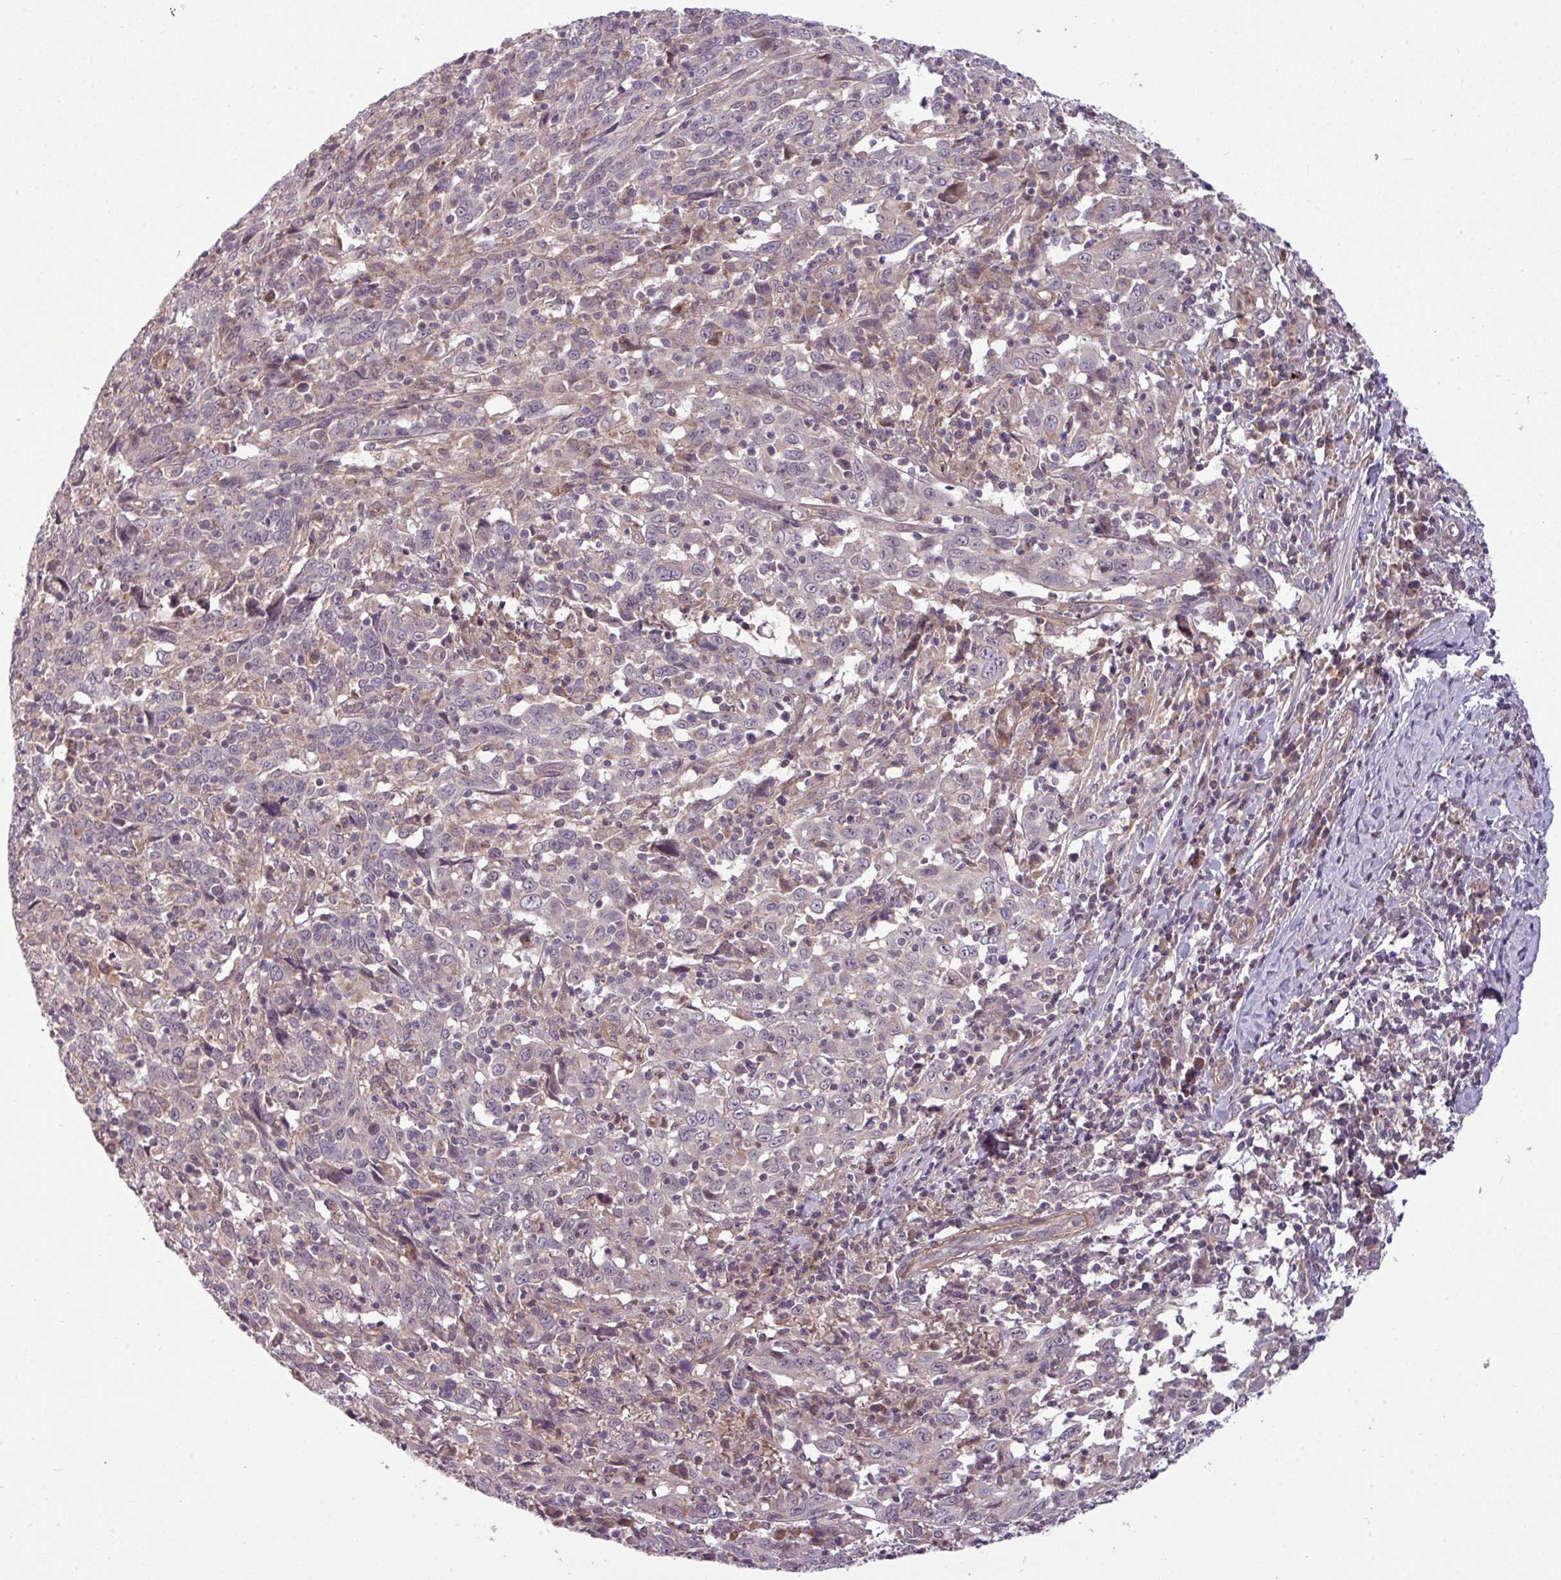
{"staining": {"intensity": "weak", "quantity": "<25%", "location": "cytoplasmic/membranous"}, "tissue": "cervical cancer", "cell_type": "Tumor cells", "image_type": "cancer", "snomed": [{"axis": "morphology", "description": "Squamous cell carcinoma, NOS"}, {"axis": "topography", "description": "Cervix"}], "caption": "Immunohistochemical staining of cervical cancer (squamous cell carcinoma) exhibits no significant positivity in tumor cells. (Stains: DAB (3,3'-diaminobenzidine) IHC with hematoxylin counter stain, Microscopy: brightfield microscopy at high magnification).", "gene": "ZNF35", "patient": {"sex": "female", "age": 46}}